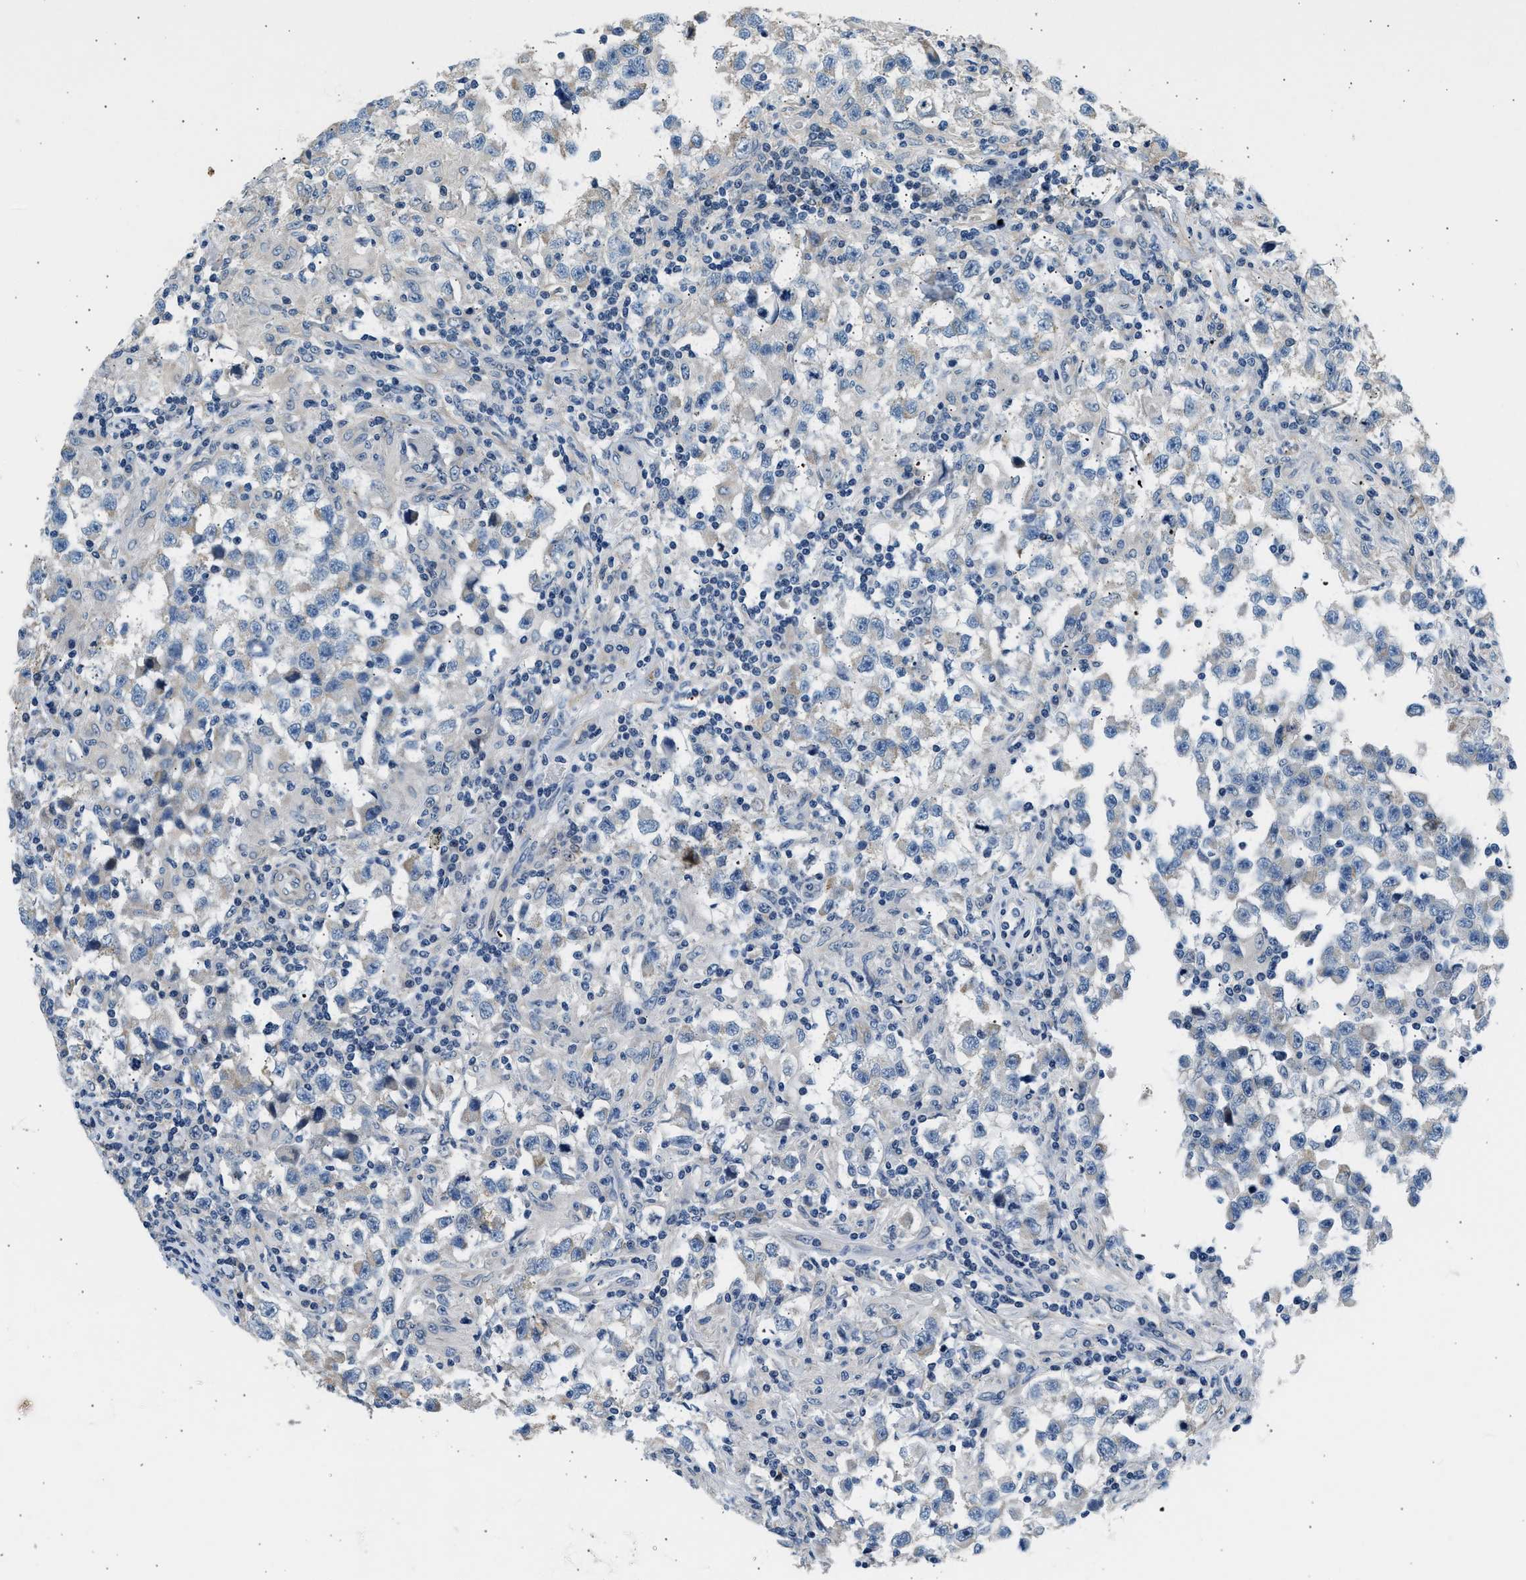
{"staining": {"intensity": "negative", "quantity": "none", "location": "none"}, "tissue": "testis cancer", "cell_type": "Tumor cells", "image_type": "cancer", "snomed": [{"axis": "morphology", "description": "Carcinoma, Embryonal, NOS"}, {"axis": "topography", "description": "Testis"}], "caption": "The micrograph displays no significant positivity in tumor cells of embryonal carcinoma (testis). (DAB immunohistochemistry visualized using brightfield microscopy, high magnification).", "gene": "WDR31", "patient": {"sex": "male", "age": 21}}